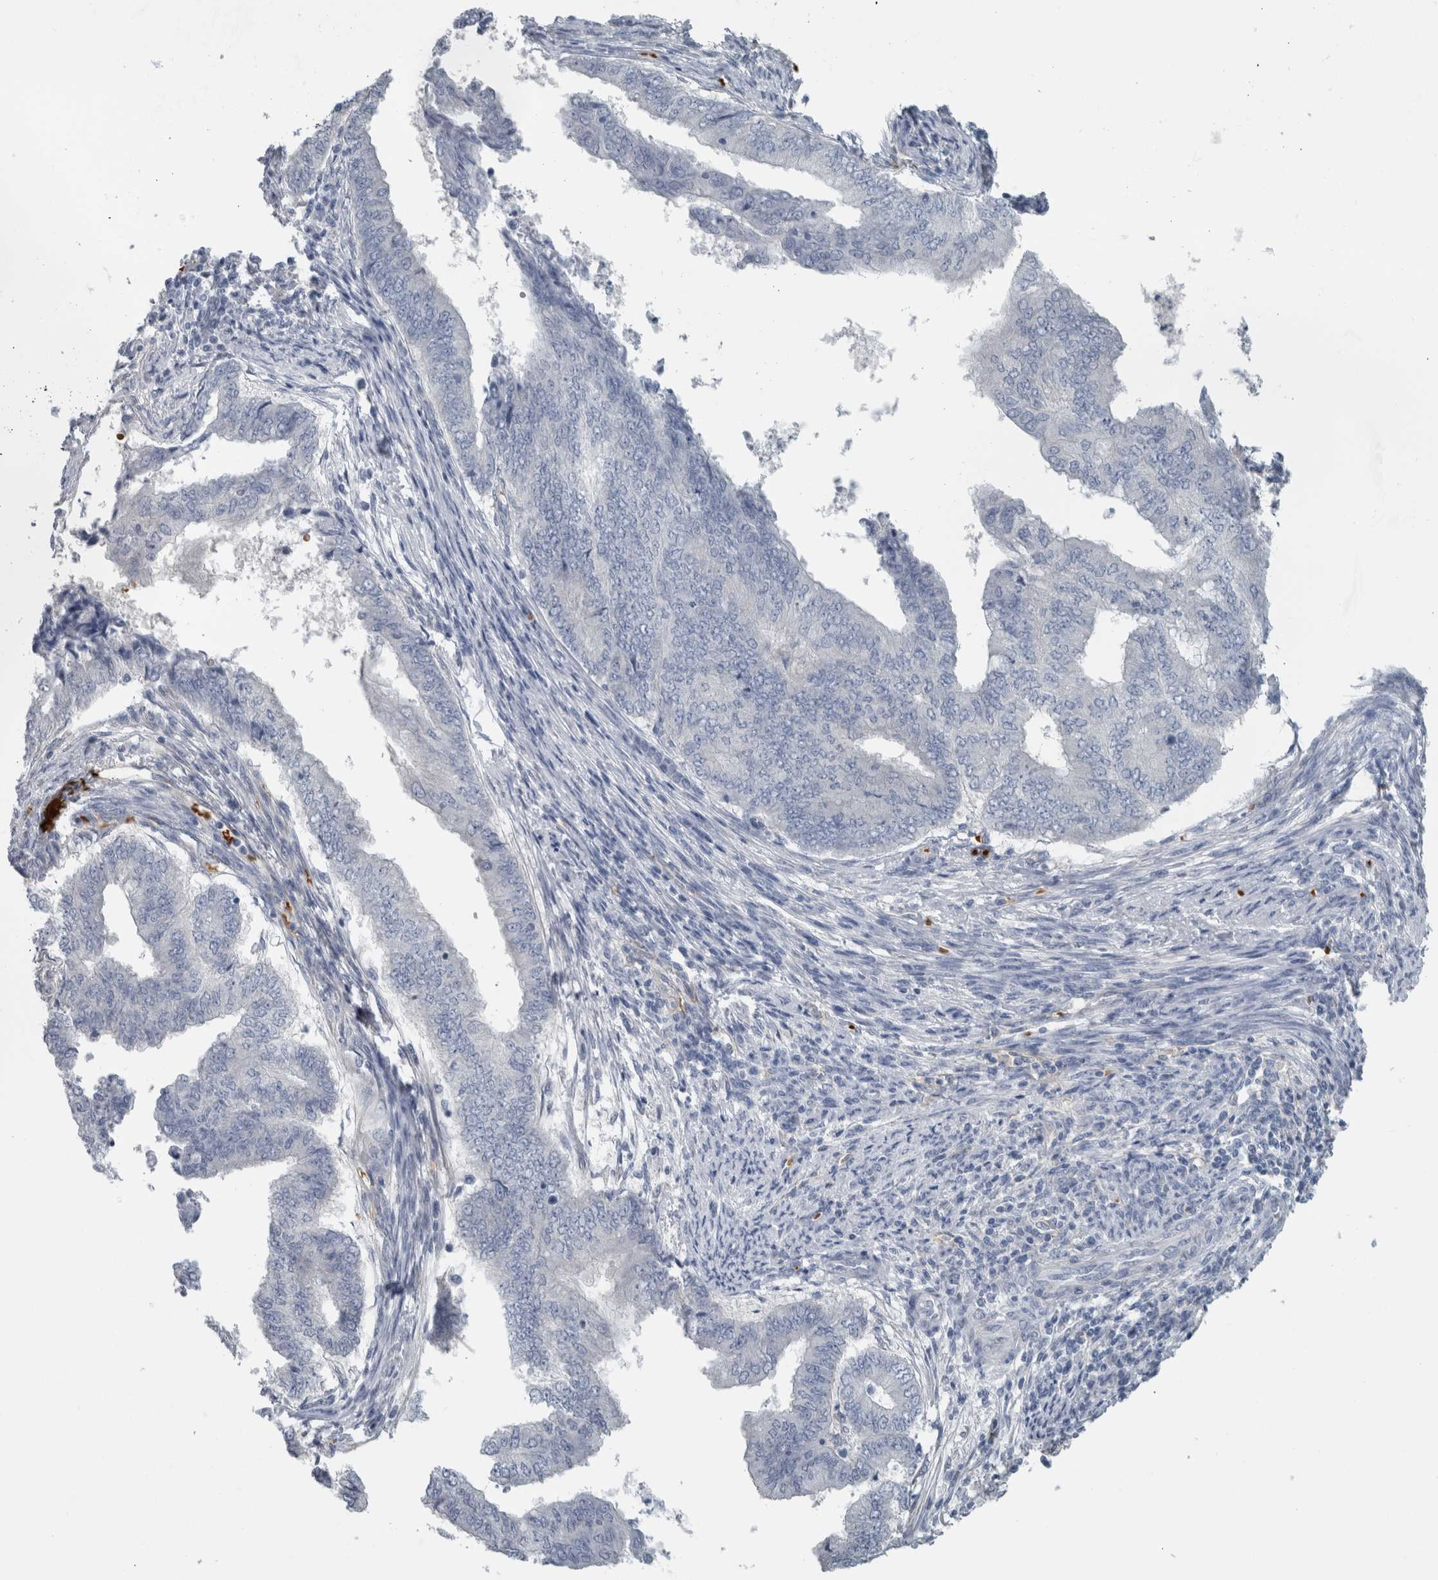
{"staining": {"intensity": "negative", "quantity": "none", "location": "none"}, "tissue": "endometrial cancer", "cell_type": "Tumor cells", "image_type": "cancer", "snomed": [{"axis": "morphology", "description": "Polyp, NOS"}, {"axis": "morphology", "description": "Adenocarcinoma, NOS"}, {"axis": "morphology", "description": "Adenoma, NOS"}, {"axis": "topography", "description": "Endometrium"}], "caption": "The micrograph reveals no significant staining in tumor cells of polyp (endometrial).", "gene": "SH3GL2", "patient": {"sex": "female", "age": 79}}